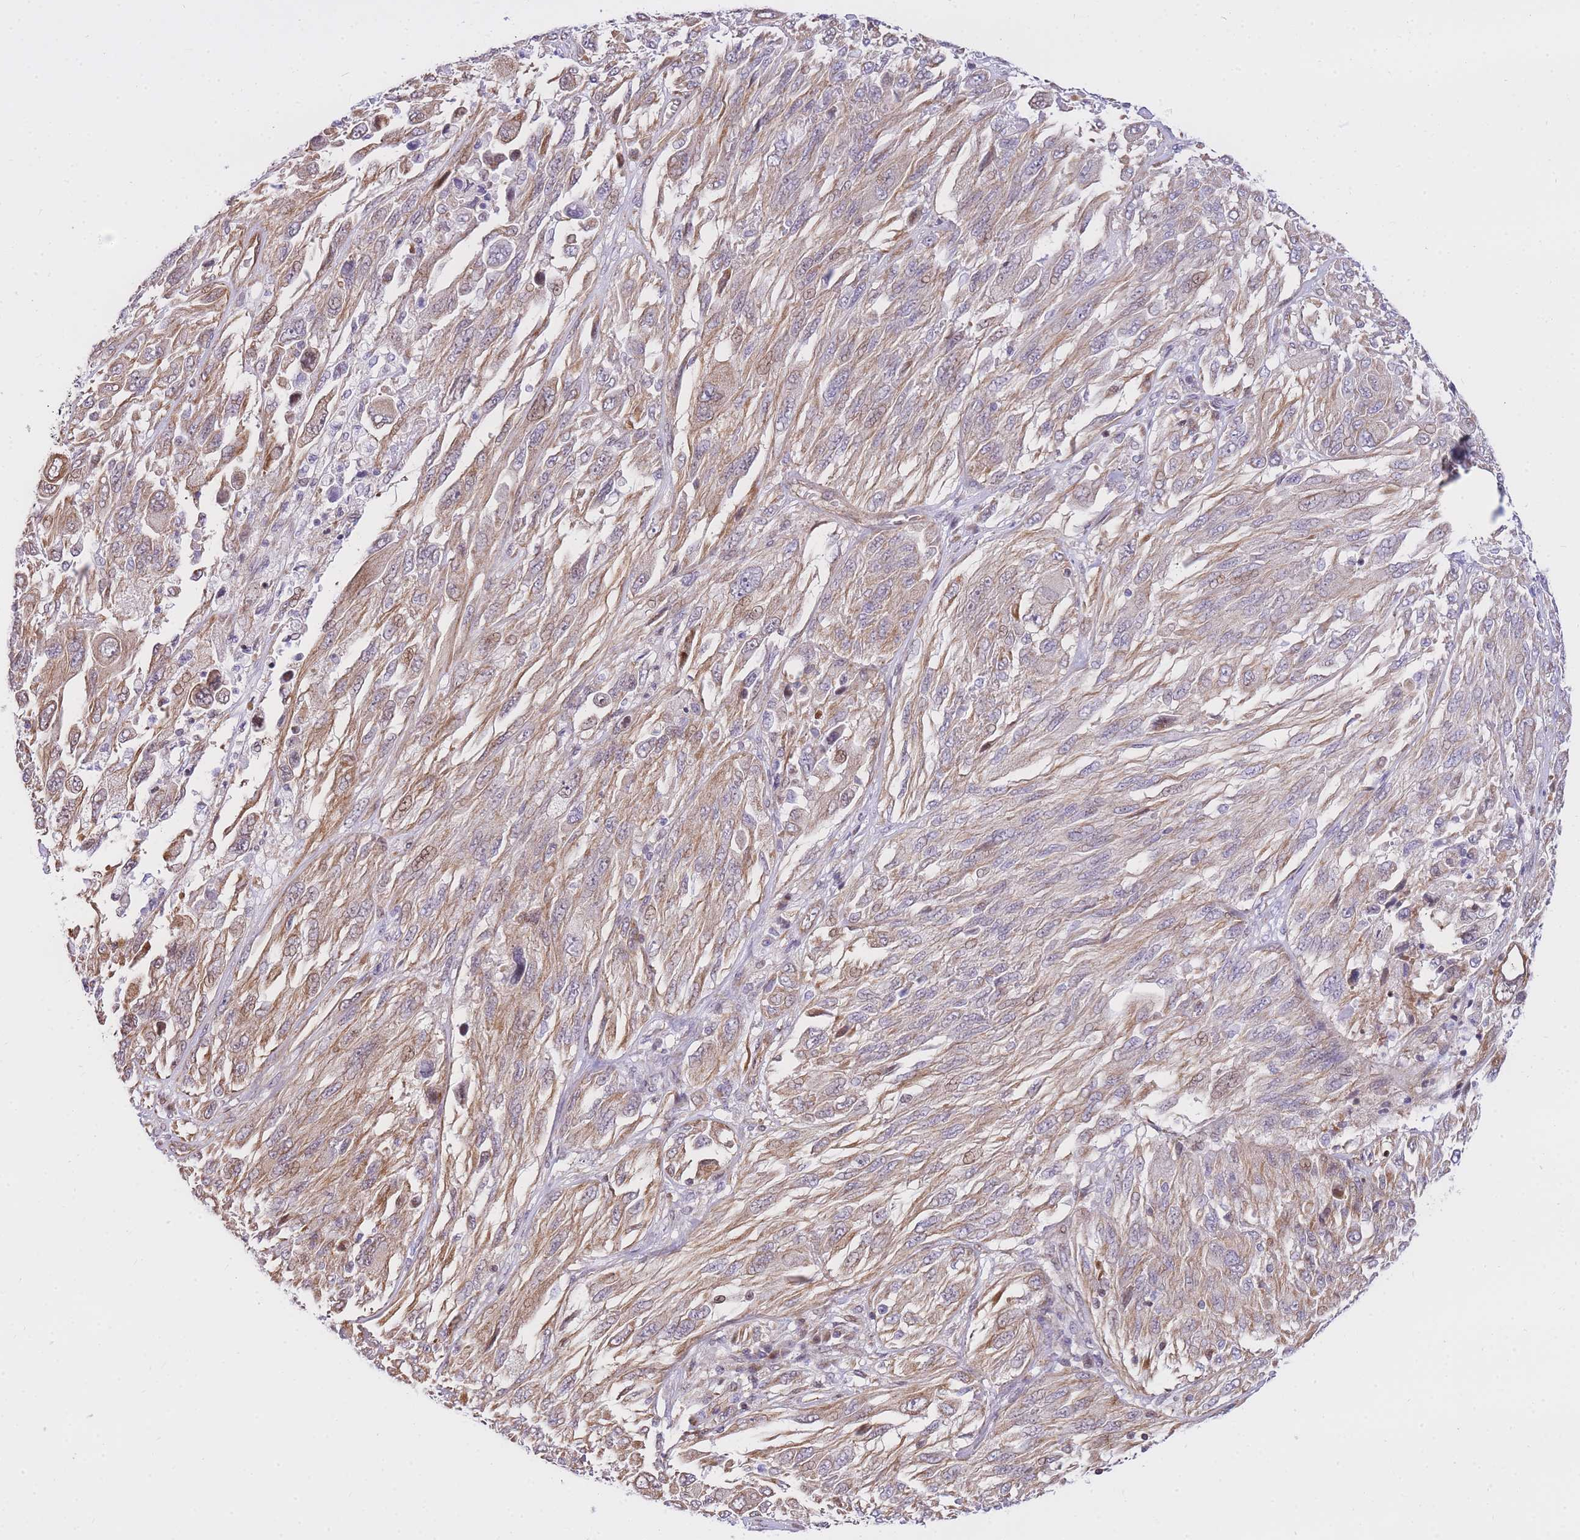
{"staining": {"intensity": "weak", "quantity": "25%-75%", "location": "cytoplasmic/membranous,nuclear"}, "tissue": "melanoma", "cell_type": "Tumor cells", "image_type": "cancer", "snomed": [{"axis": "morphology", "description": "Malignant melanoma, NOS"}, {"axis": "topography", "description": "Skin"}], "caption": "Malignant melanoma stained with DAB (3,3'-diaminobenzidine) immunohistochemistry shows low levels of weak cytoplasmic/membranous and nuclear positivity in about 25%-75% of tumor cells.", "gene": "S100PBP", "patient": {"sex": "female", "age": 91}}